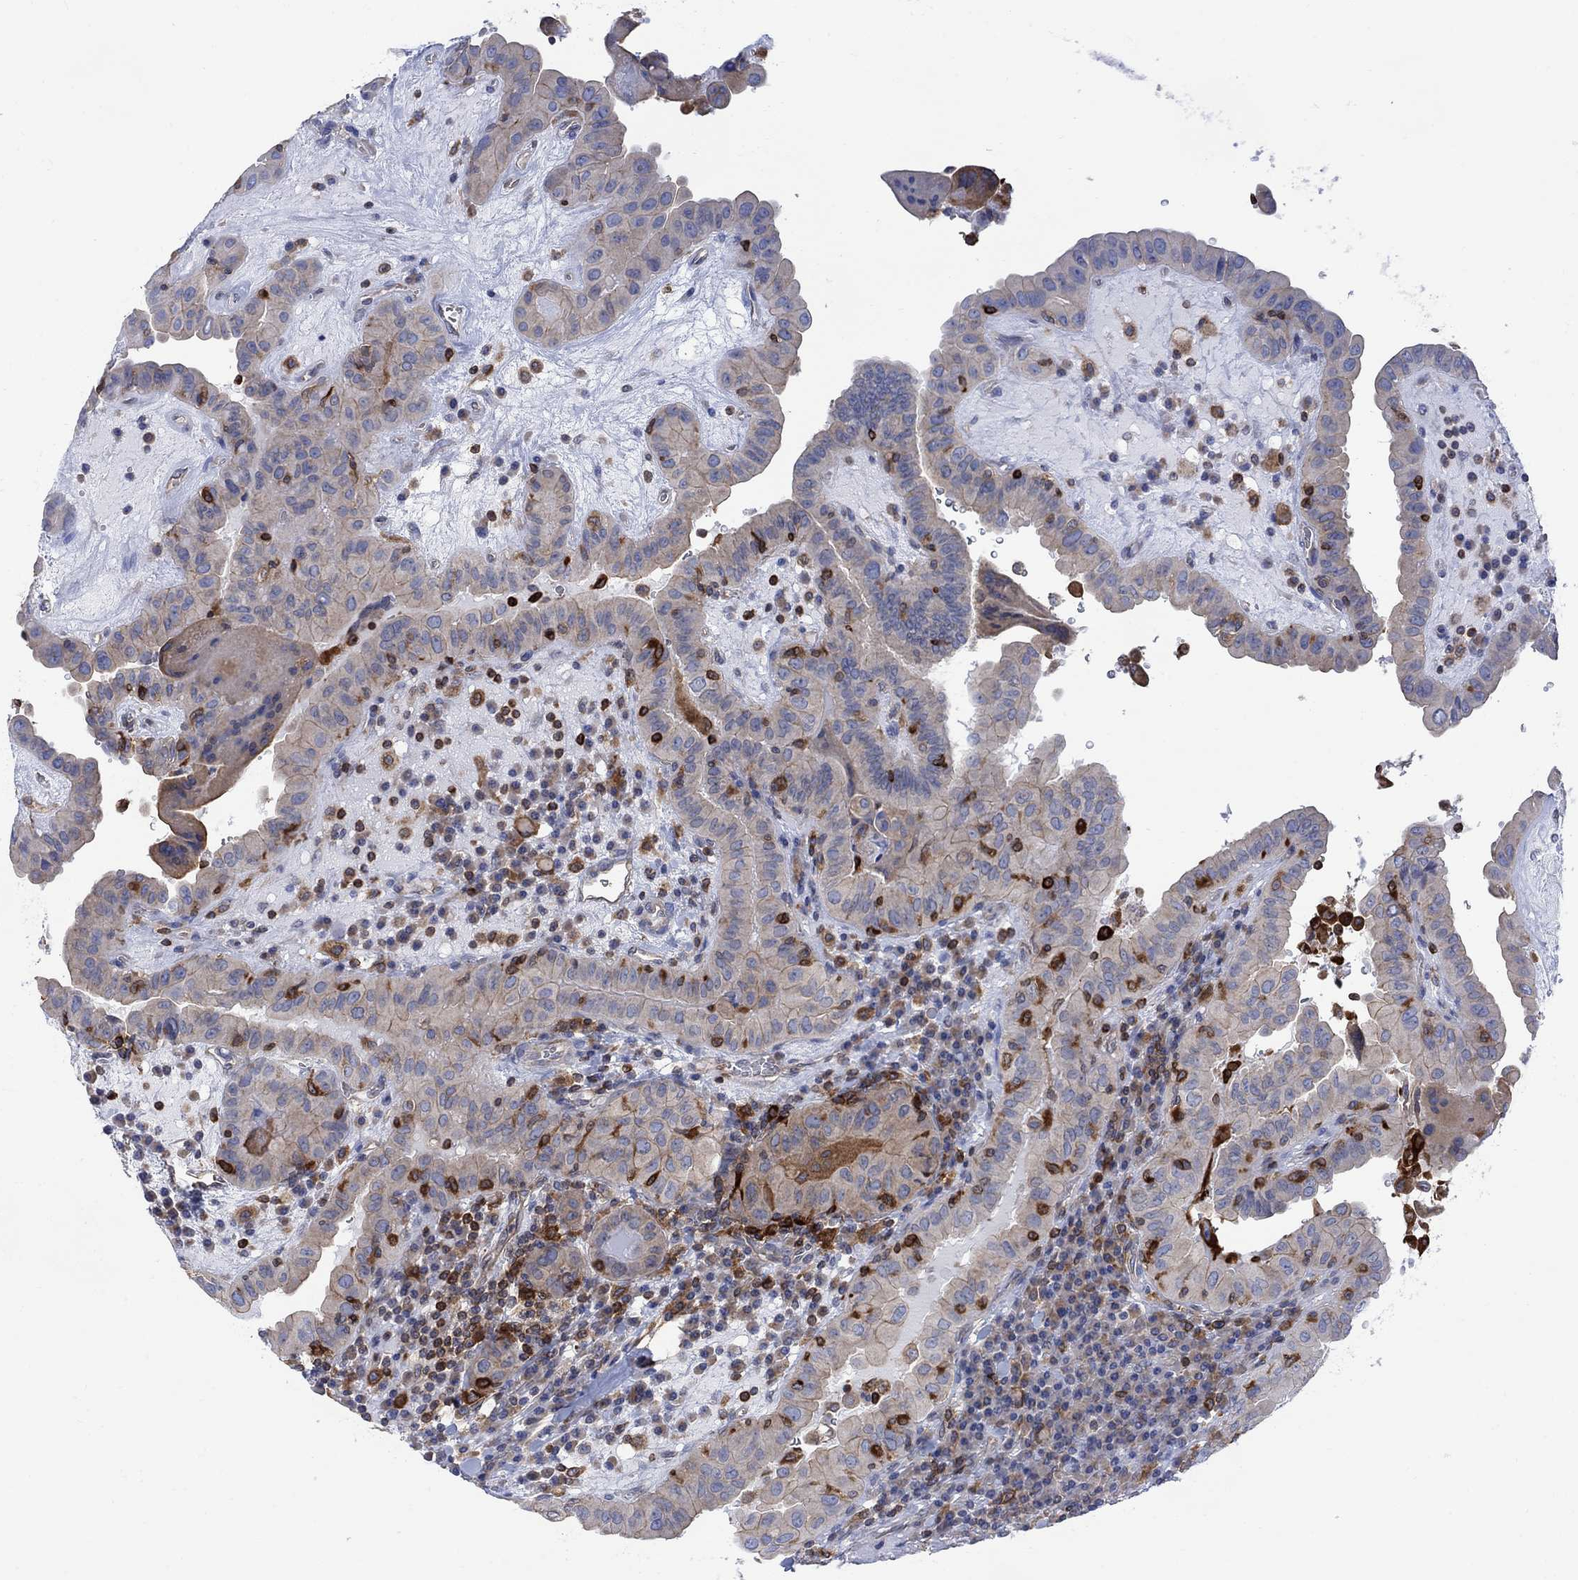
{"staining": {"intensity": "weak", "quantity": "<25%", "location": "cytoplasmic/membranous"}, "tissue": "thyroid cancer", "cell_type": "Tumor cells", "image_type": "cancer", "snomed": [{"axis": "morphology", "description": "Papillary adenocarcinoma, NOS"}, {"axis": "topography", "description": "Thyroid gland"}], "caption": "Thyroid cancer (papillary adenocarcinoma) was stained to show a protein in brown. There is no significant expression in tumor cells.", "gene": "GBP5", "patient": {"sex": "female", "age": 37}}